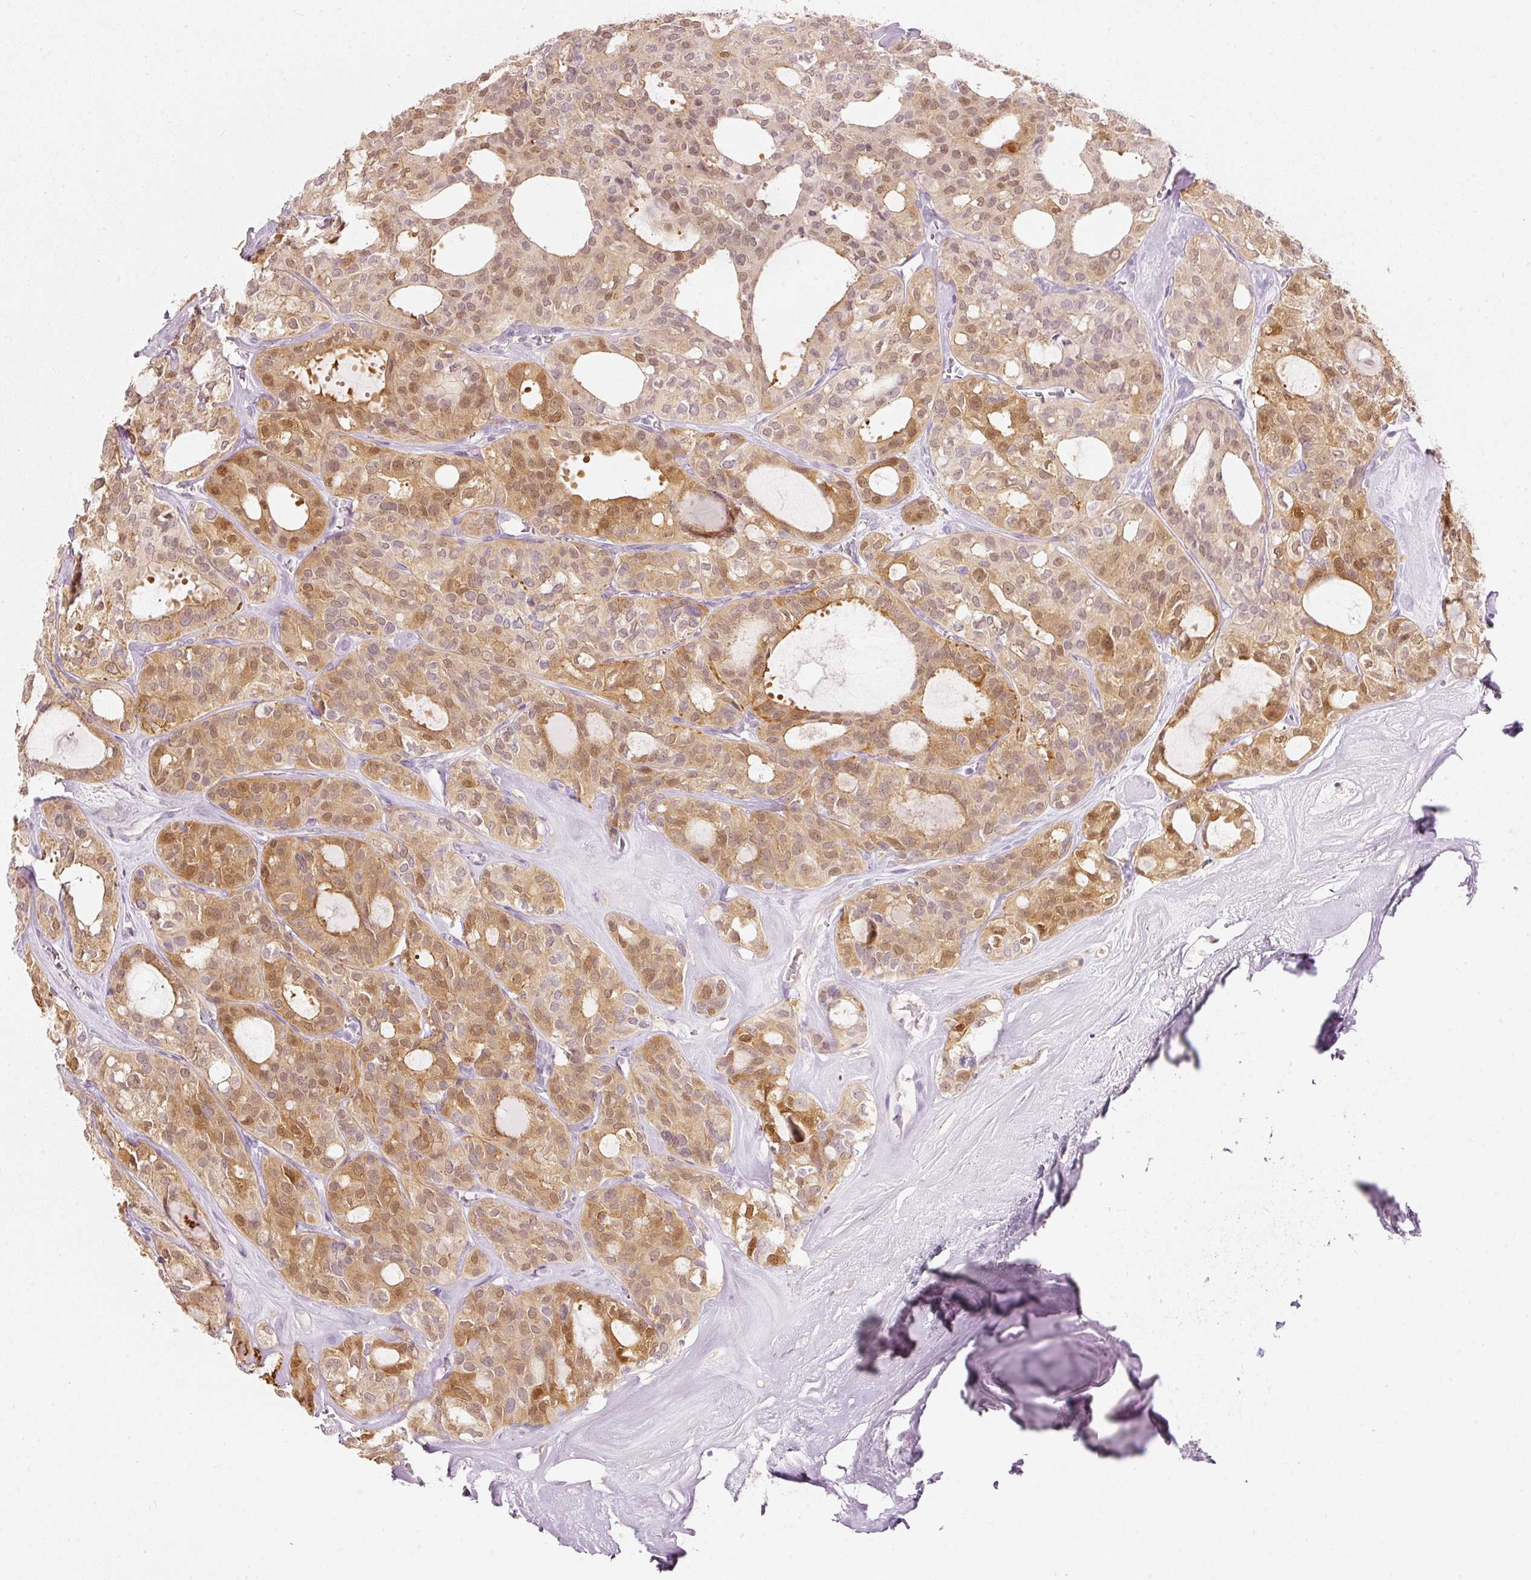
{"staining": {"intensity": "moderate", "quantity": ">75%", "location": "cytoplasmic/membranous,nuclear"}, "tissue": "thyroid cancer", "cell_type": "Tumor cells", "image_type": "cancer", "snomed": [{"axis": "morphology", "description": "Follicular adenoma carcinoma, NOS"}, {"axis": "topography", "description": "Thyroid gland"}], "caption": "Tumor cells show medium levels of moderate cytoplasmic/membranous and nuclear expression in about >75% of cells in human follicular adenoma carcinoma (thyroid).", "gene": "MTHFD2", "patient": {"sex": "male", "age": 75}}